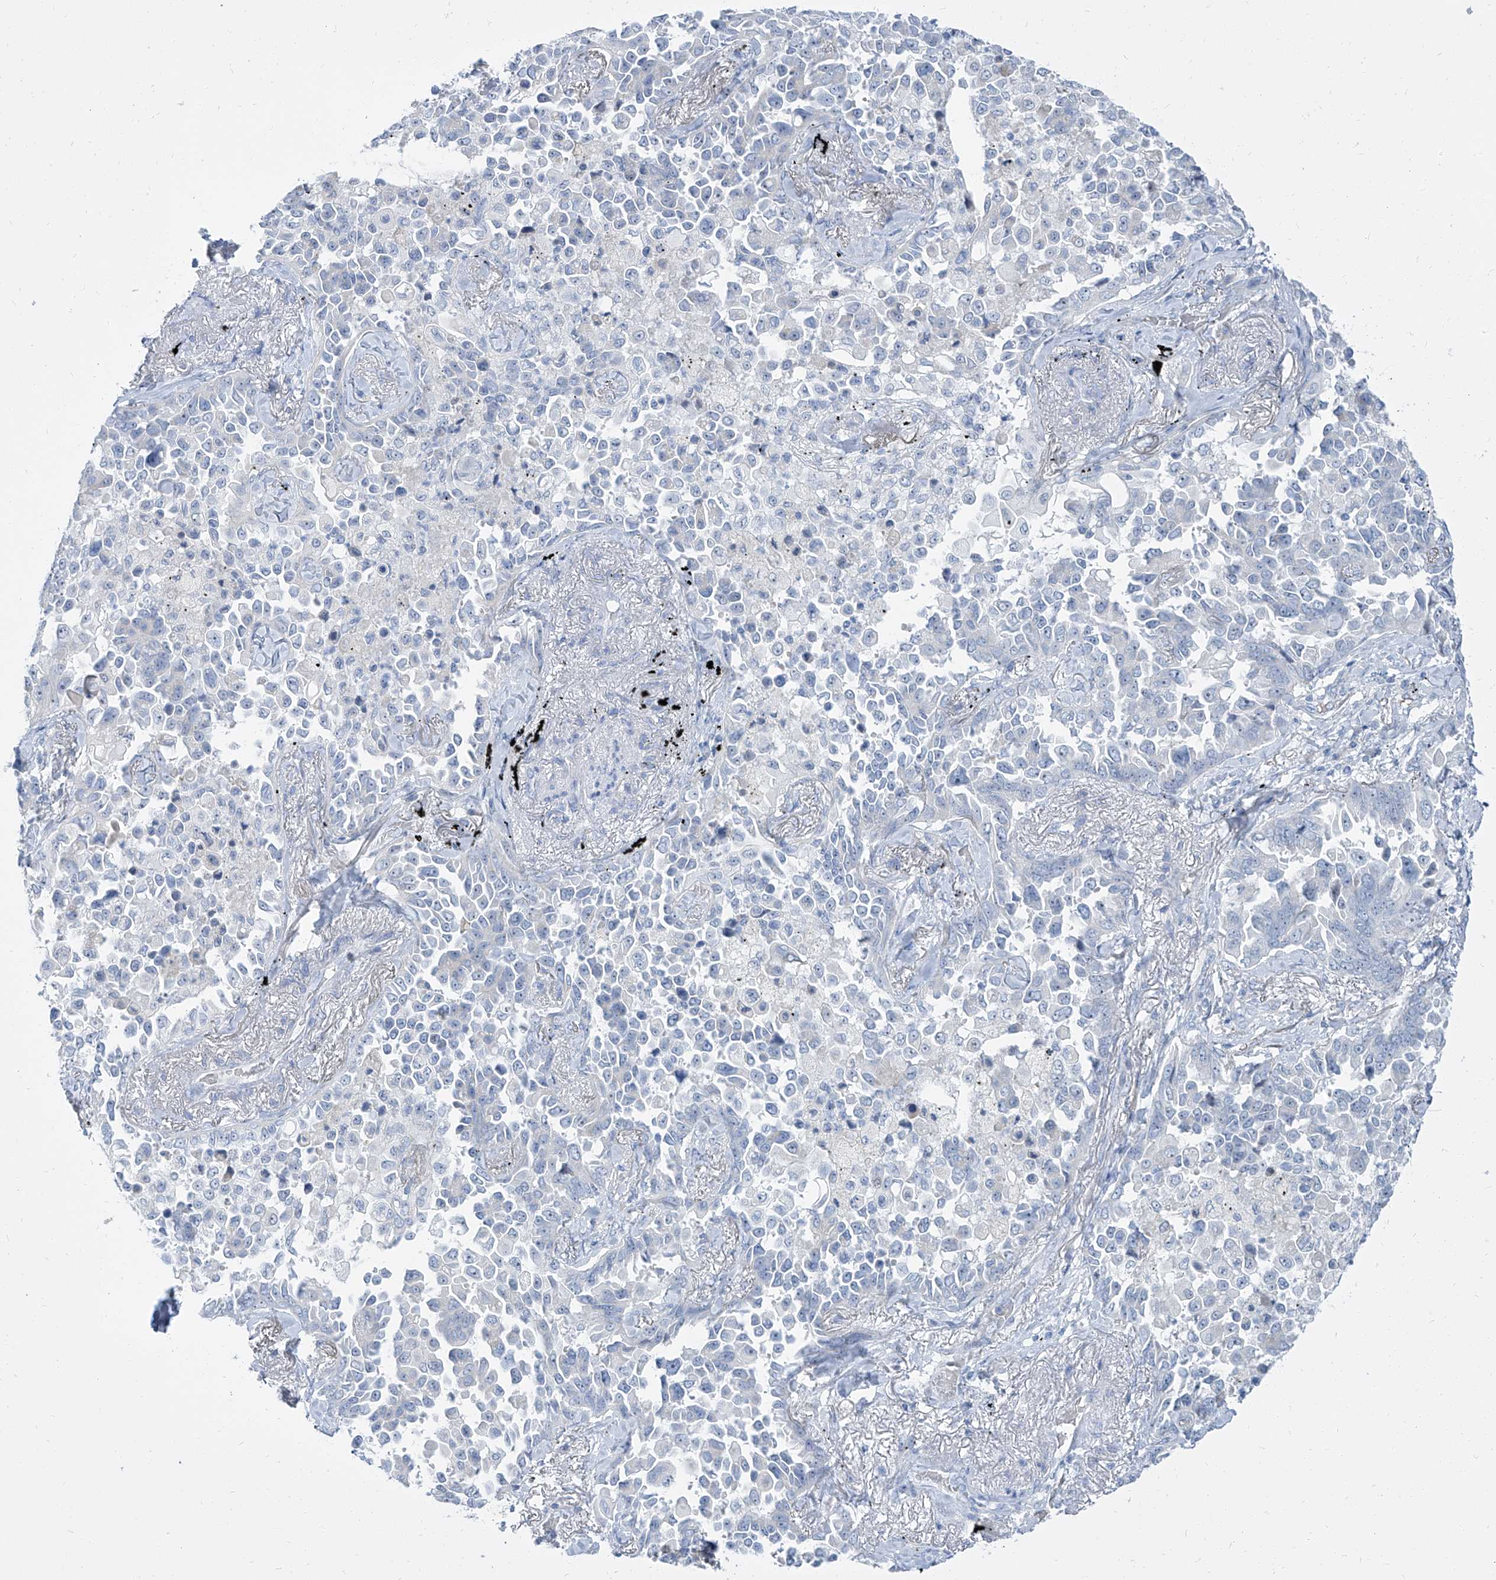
{"staining": {"intensity": "negative", "quantity": "none", "location": "none"}, "tissue": "lung cancer", "cell_type": "Tumor cells", "image_type": "cancer", "snomed": [{"axis": "morphology", "description": "Adenocarcinoma, NOS"}, {"axis": "topography", "description": "Lung"}], "caption": "DAB immunohistochemical staining of human lung adenocarcinoma reveals no significant positivity in tumor cells. Nuclei are stained in blue.", "gene": "TXLNB", "patient": {"sex": "female", "age": 67}}